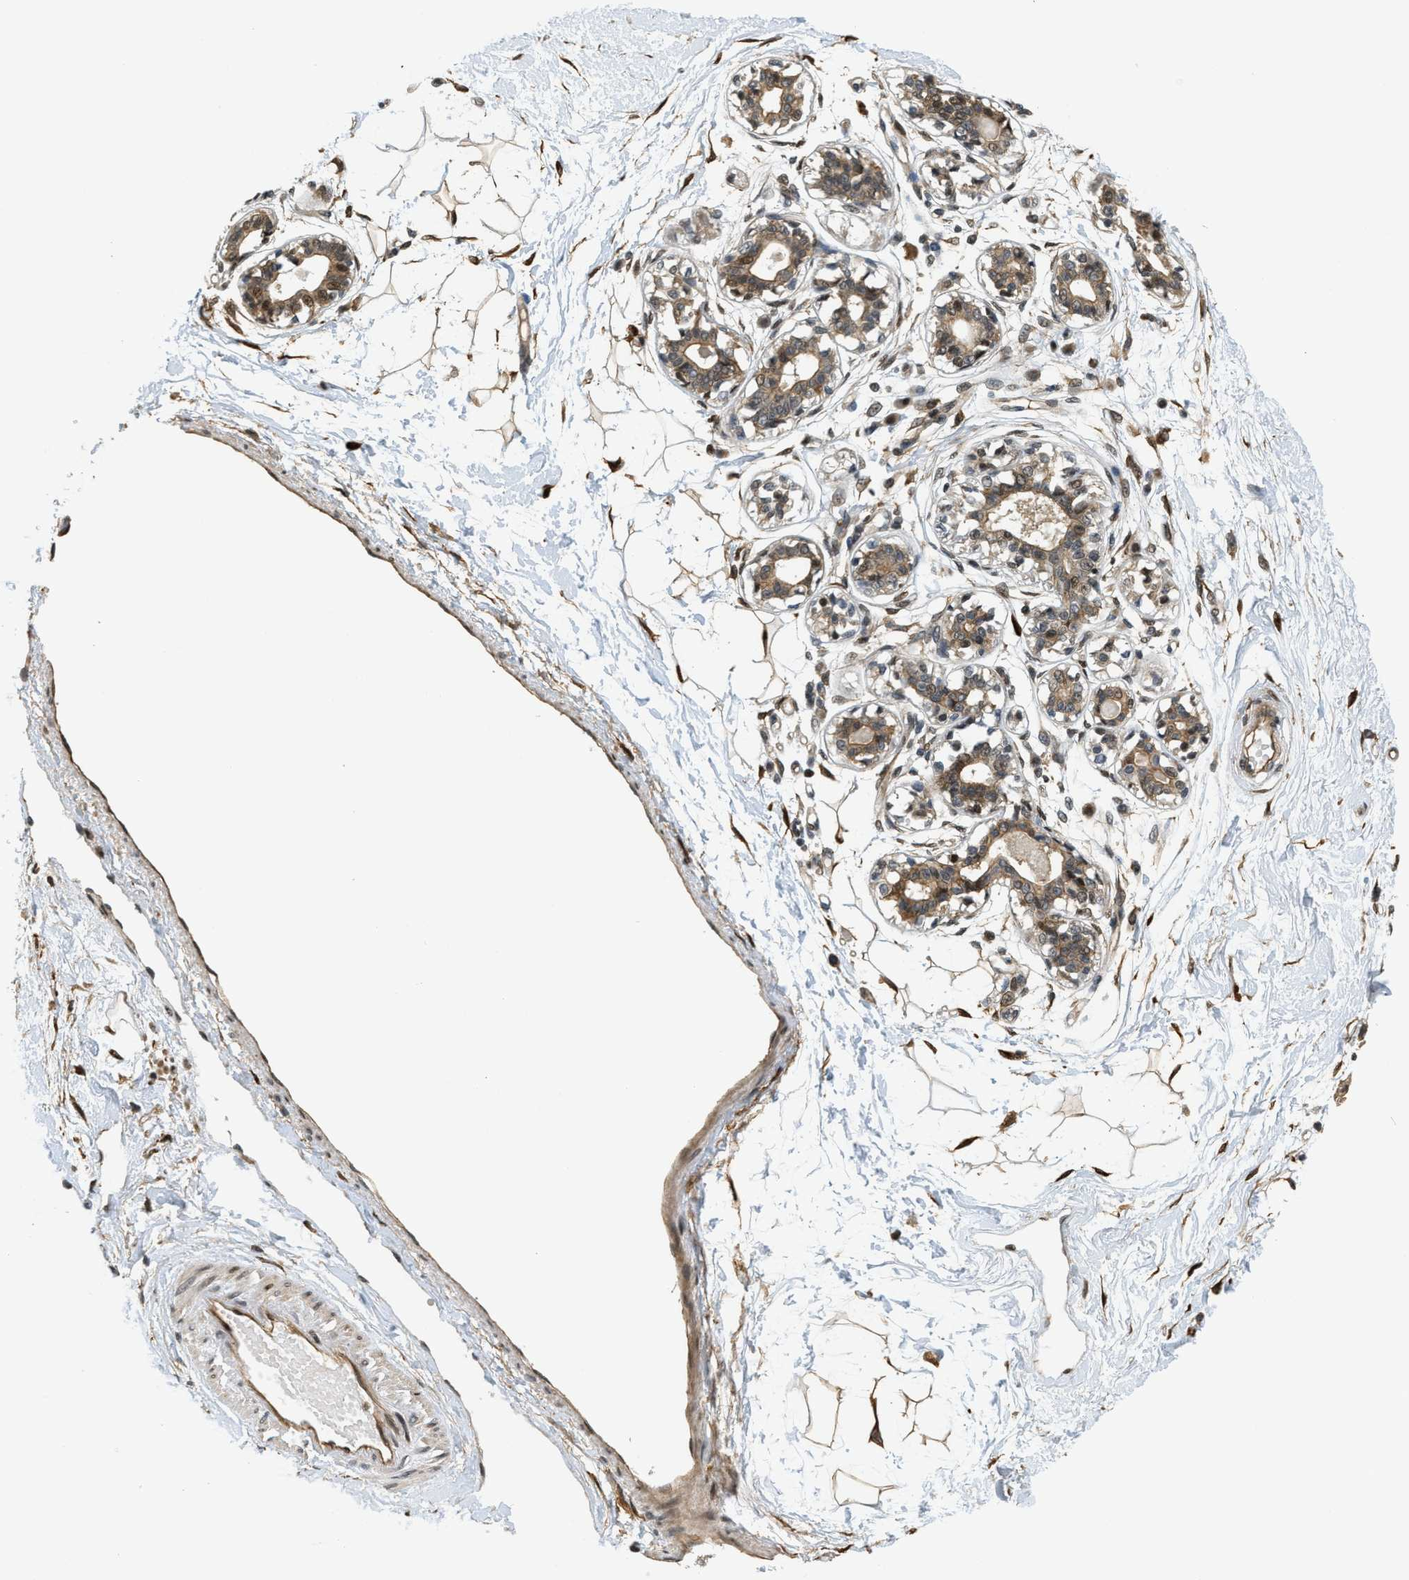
{"staining": {"intensity": "moderate", "quantity": "25%-75%", "location": "cytoplasmic/membranous,nuclear"}, "tissue": "breast", "cell_type": "Adipocytes", "image_type": "normal", "snomed": [{"axis": "morphology", "description": "Normal tissue, NOS"}, {"axis": "topography", "description": "Breast"}], "caption": "Protein staining of normal breast exhibits moderate cytoplasmic/membranous,nuclear staining in approximately 25%-75% of adipocytes. The protein is shown in brown color, while the nuclei are stained blue.", "gene": "KMT2A", "patient": {"sex": "female", "age": 45}}